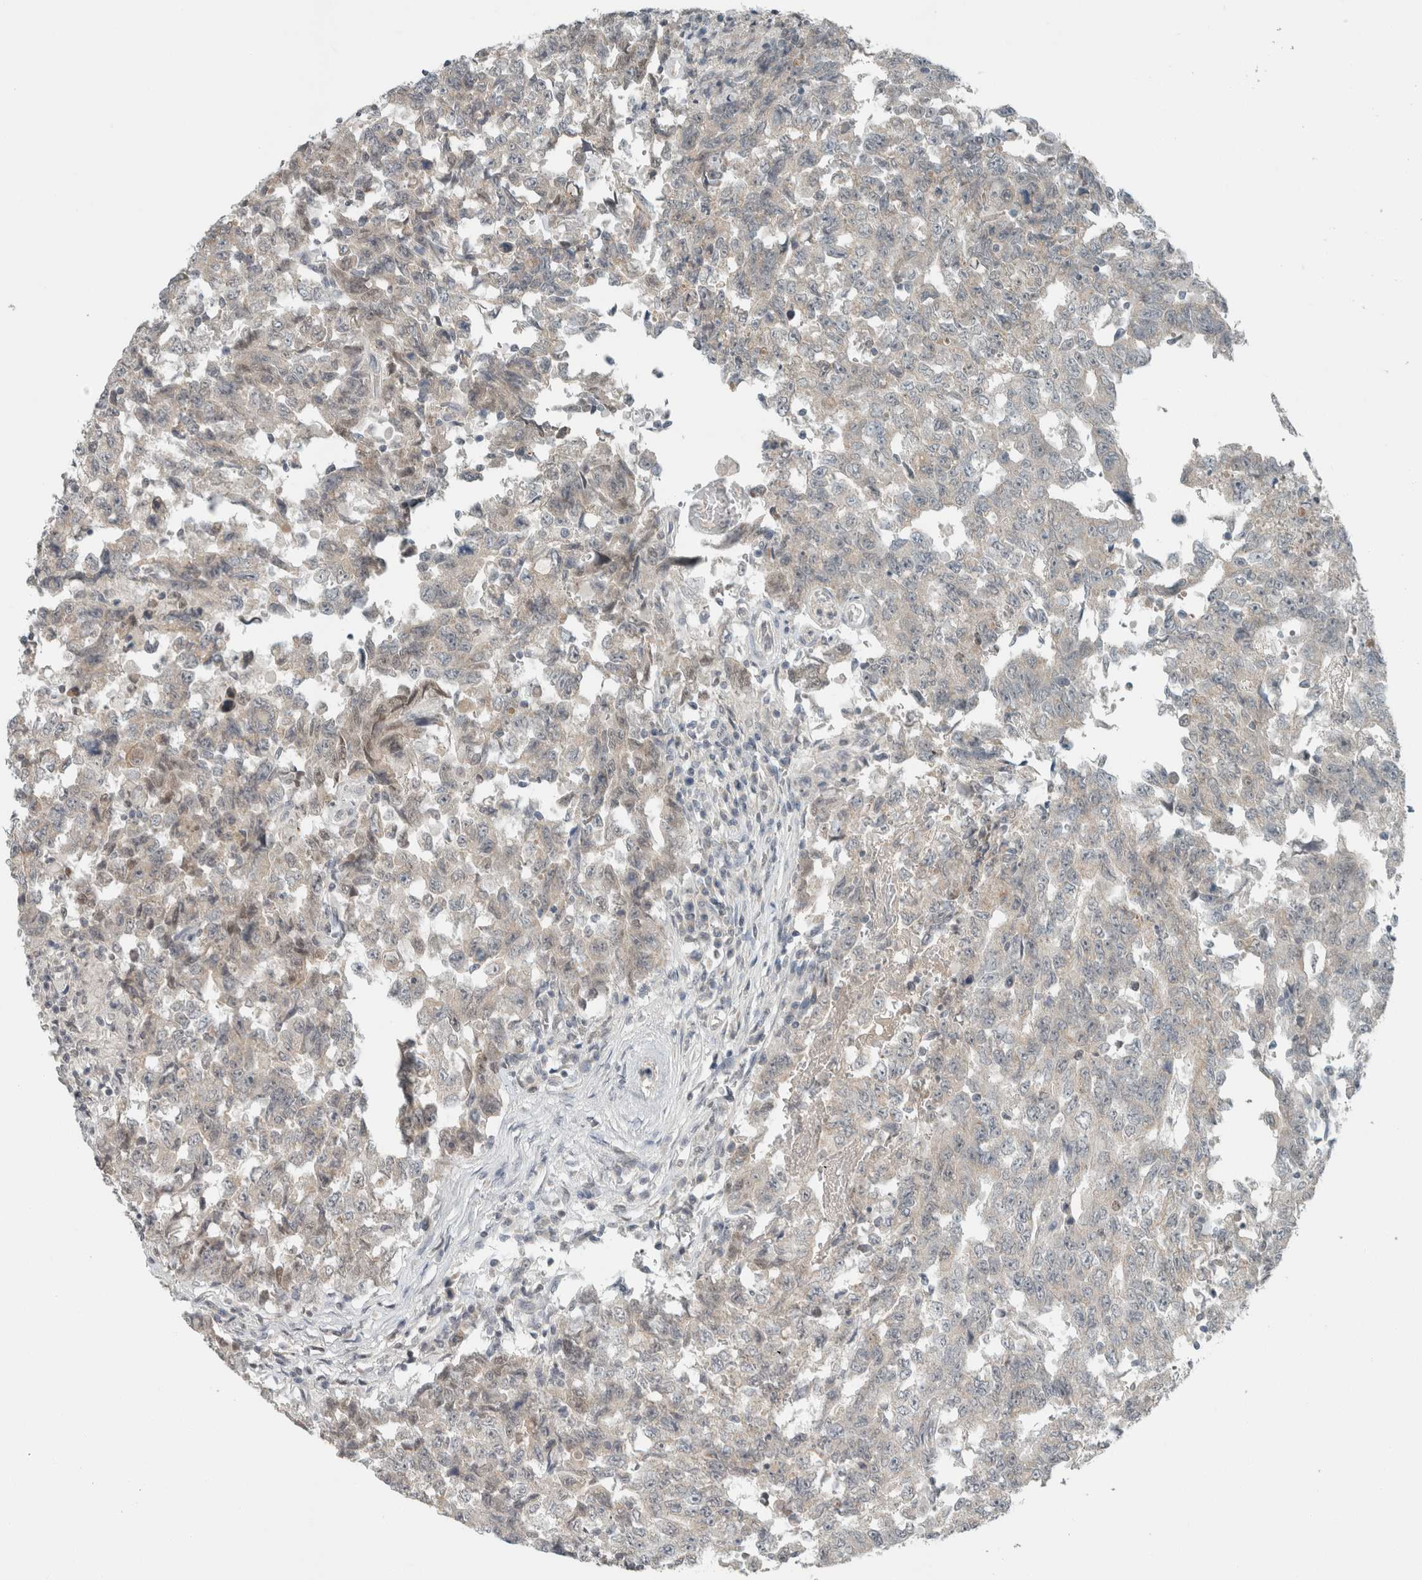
{"staining": {"intensity": "weak", "quantity": "<25%", "location": "cytoplasmic/membranous"}, "tissue": "testis cancer", "cell_type": "Tumor cells", "image_type": "cancer", "snomed": [{"axis": "morphology", "description": "Carcinoma, Embryonal, NOS"}, {"axis": "topography", "description": "Testis"}], "caption": "DAB (3,3'-diaminobenzidine) immunohistochemical staining of human testis cancer reveals no significant expression in tumor cells.", "gene": "TRIT1", "patient": {"sex": "male", "age": 26}}